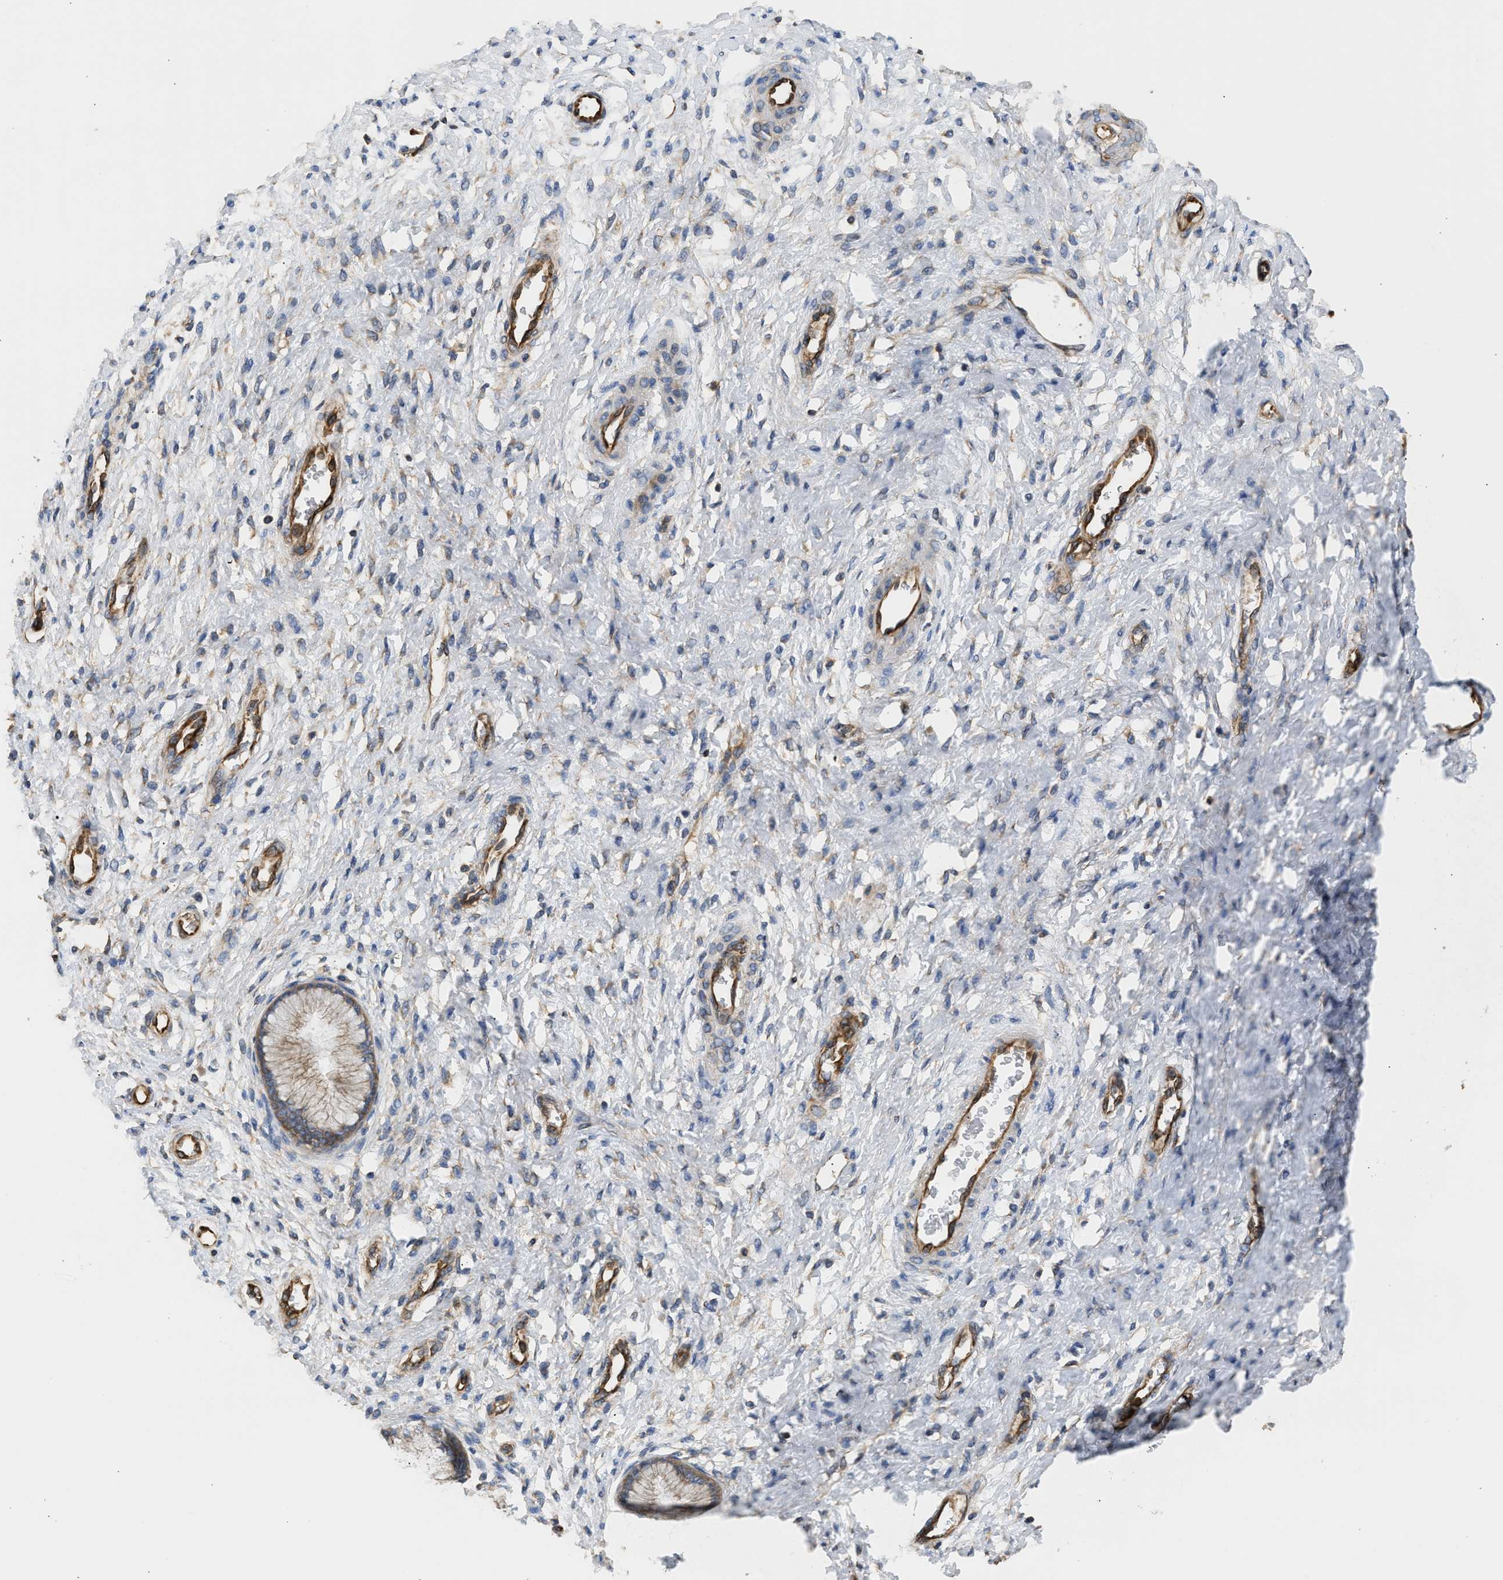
{"staining": {"intensity": "weak", "quantity": "<25%", "location": "cytoplasmic/membranous"}, "tissue": "cervix", "cell_type": "Glandular cells", "image_type": "normal", "snomed": [{"axis": "morphology", "description": "Normal tissue, NOS"}, {"axis": "topography", "description": "Cervix"}], "caption": "DAB immunohistochemical staining of normal cervix exhibits no significant staining in glandular cells. The staining was performed using DAB to visualize the protein expression in brown, while the nuclei were stained in blue with hematoxylin (Magnification: 20x).", "gene": "SAMD9L", "patient": {"sex": "female", "age": 55}}